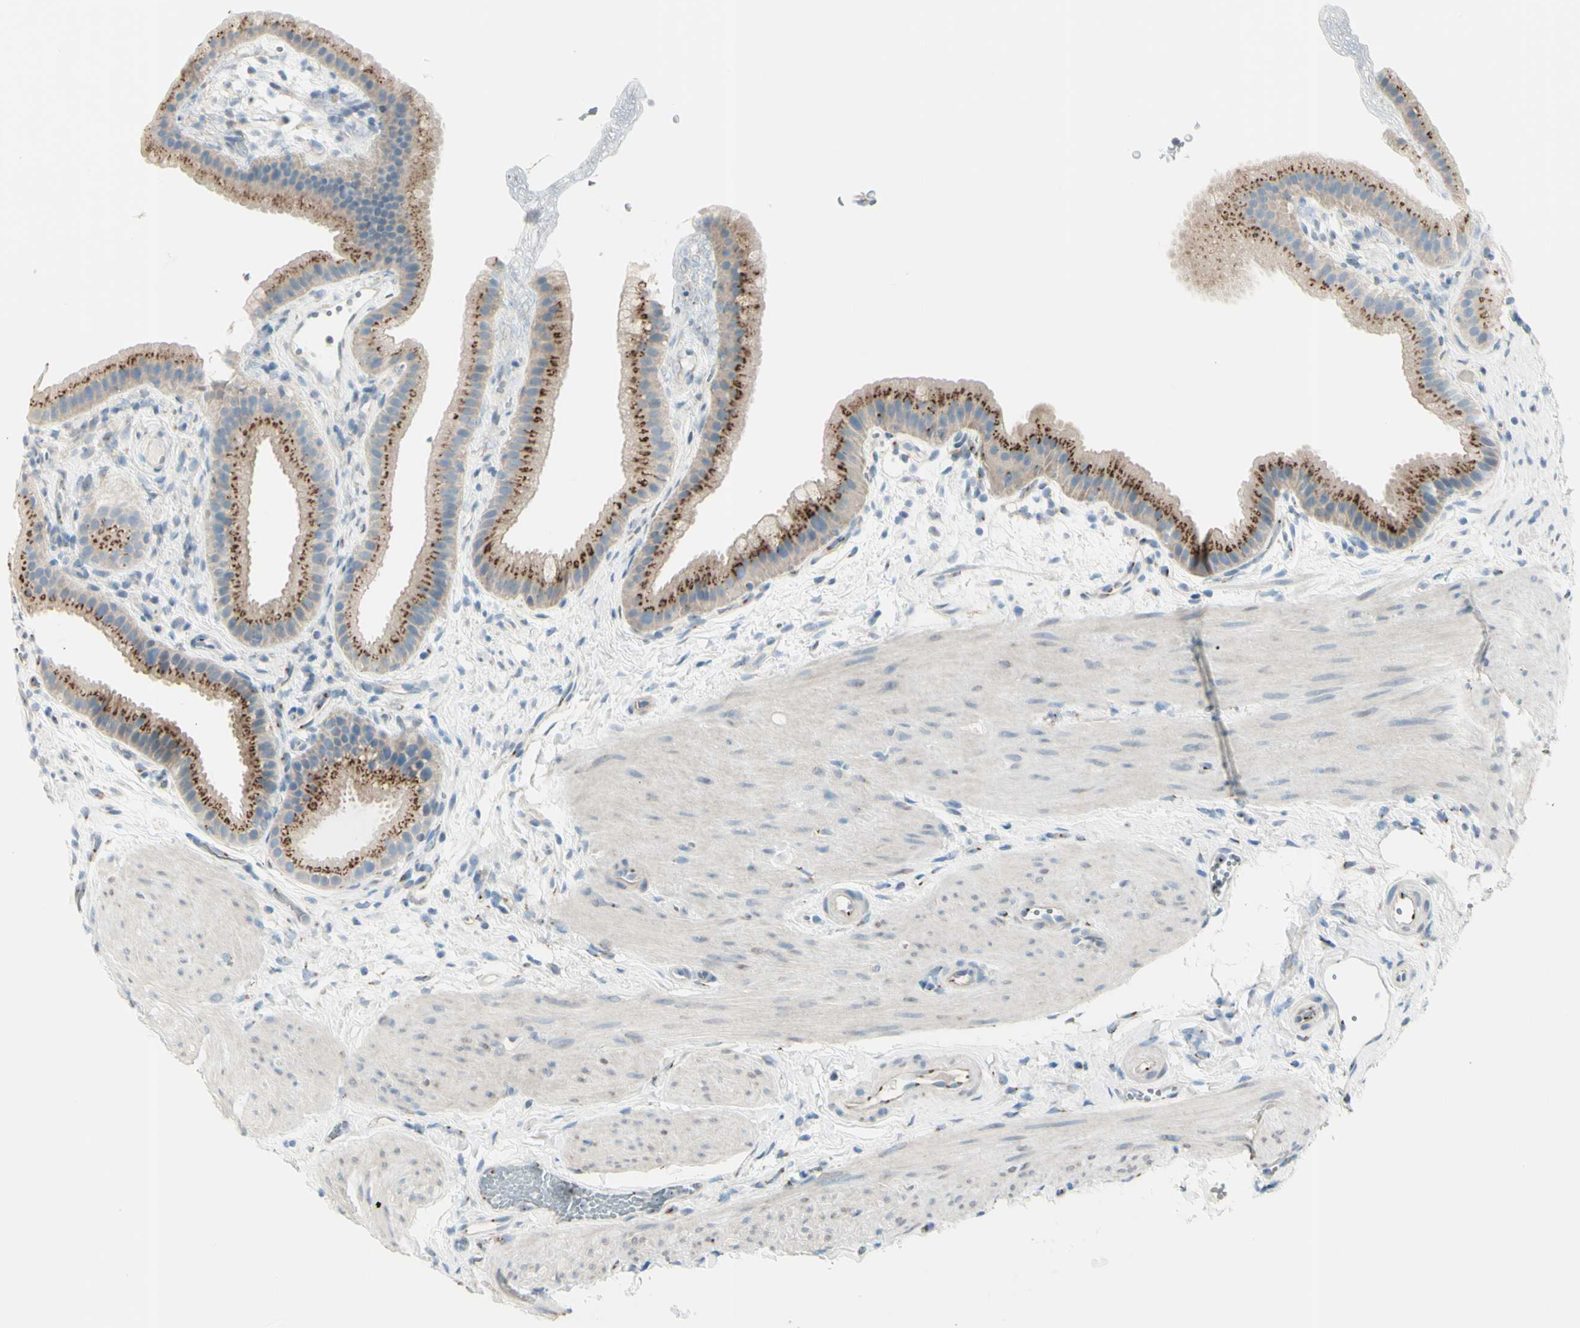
{"staining": {"intensity": "strong", "quantity": ">75%", "location": "cytoplasmic/membranous"}, "tissue": "gallbladder", "cell_type": "Glandular cells", "image_type": "normal", "snomed": [{"axis": "morphology", "description": "Normal tissue, NOS"}, {"axis": "topography", "description": "Gallbladder"}], "caption": "DAB (3,3'-diaminobenzidine) immunohistochemical staining of unremarkable human gallbladder demonstrates strong cytoplasmic/membranous protein expression in approximately >75% of glandular cells.", "gene": "B4GALT1", "patient": {"sex": "female", "age": 64}}